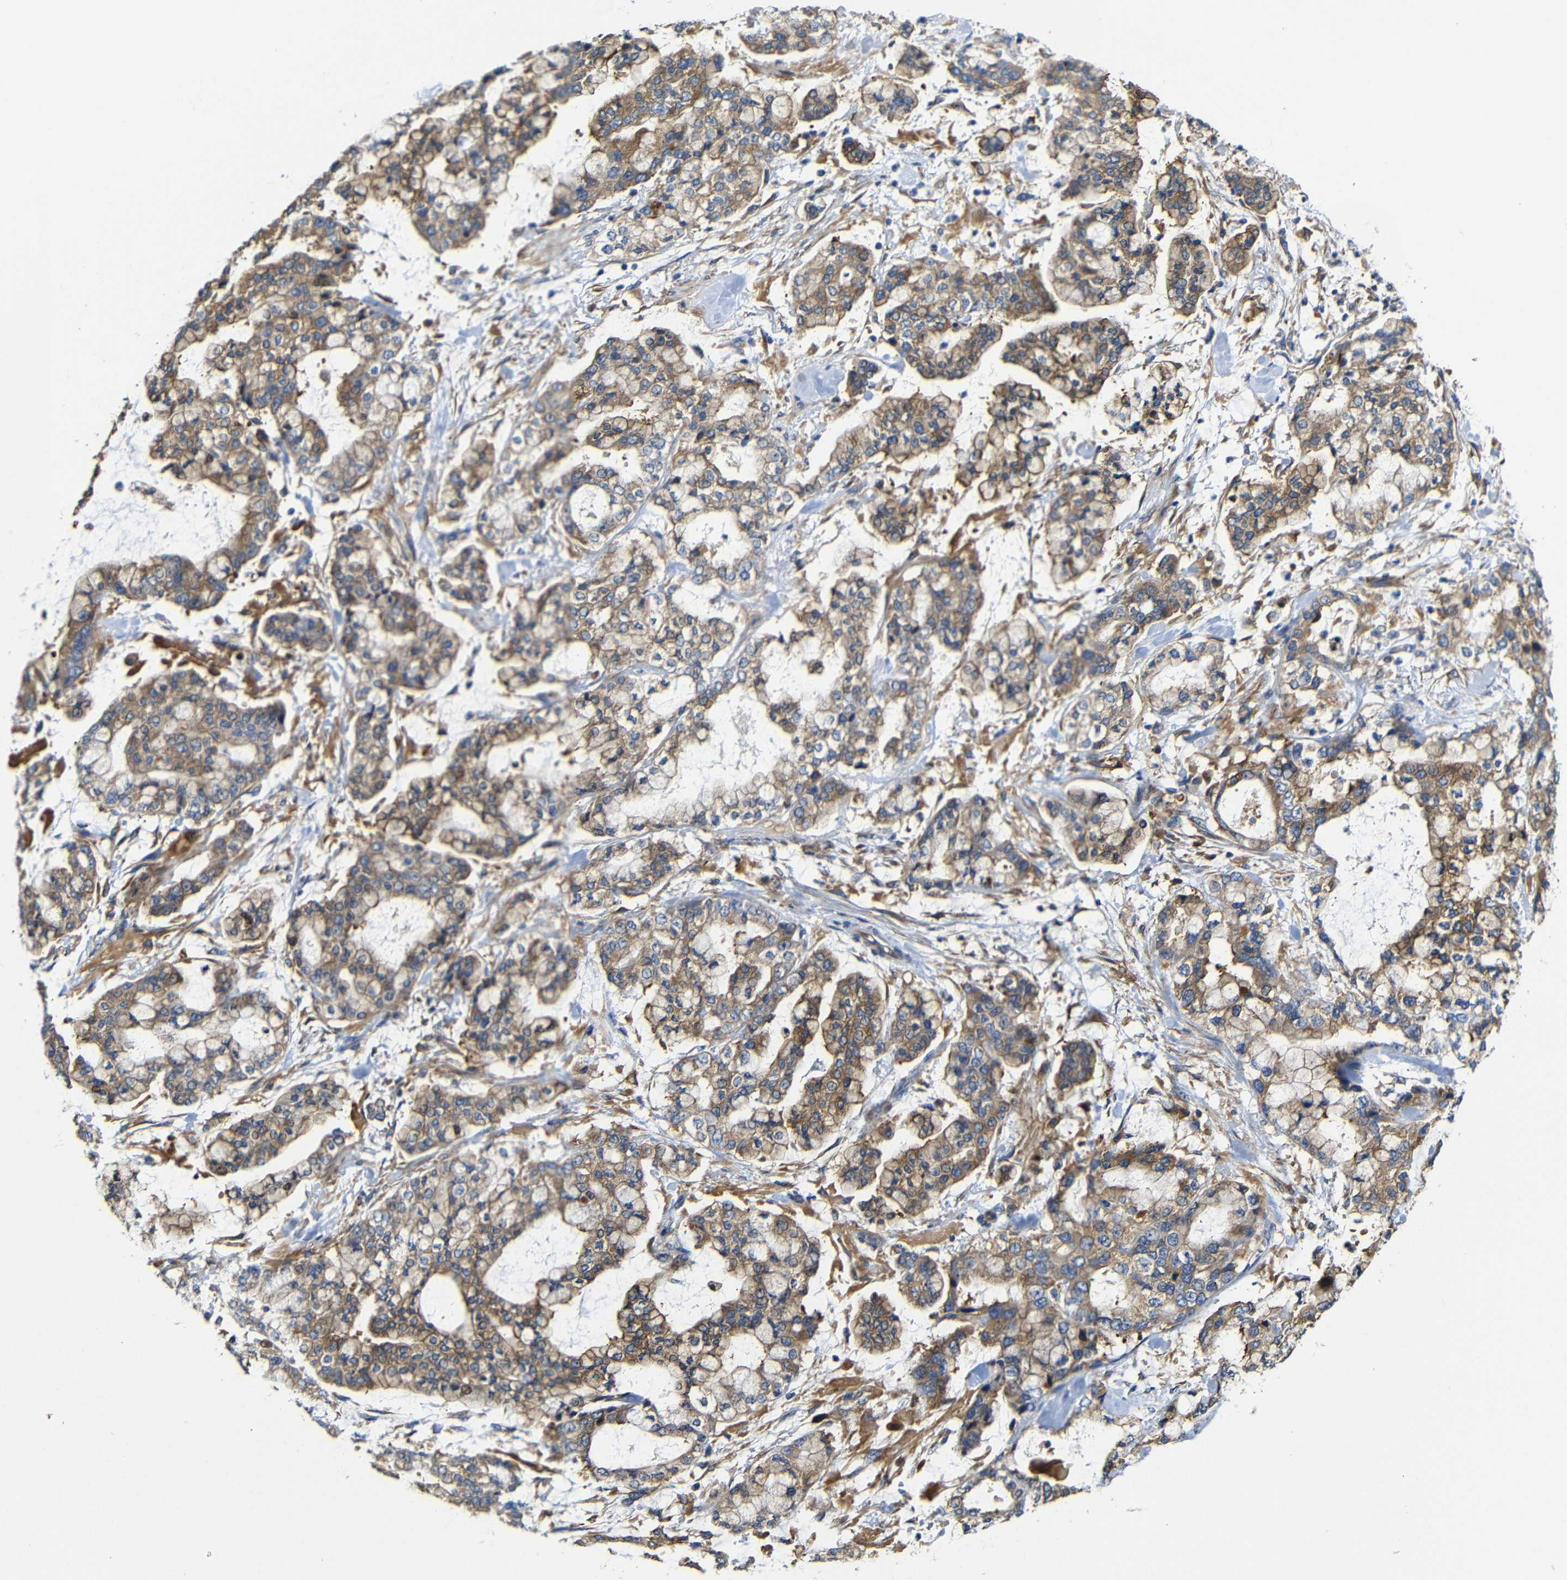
{"staining": {"intensity": "moderate", "quantity": ">75%", "location": "cytoplasmic/membranous"}, "tissue": "stomach cancer", "cell_type": "Tumor cells", "image_type": "cancer", "snomed": [{"axis": "morphology", "description": "Normal tissue, NOS"}, {"axis": "morphology", "description": "Adenocarcinoma, NOS"}, {"axis": "topography", "description": "Stomach, upper"}, {"axis": "topography", "description": "Stomach"}], "caption": "Tumor cells exhibit medium levels of moderate cytoplasmic/membranous staining in about >75% of cells in stomach cancer. (Stains: DAB in brown, nuclei in blue, Microscopy: brightfield microscopy at high magnification).", "gene": "CLCC1", "patient": {"sex": "male", "age": 76}}